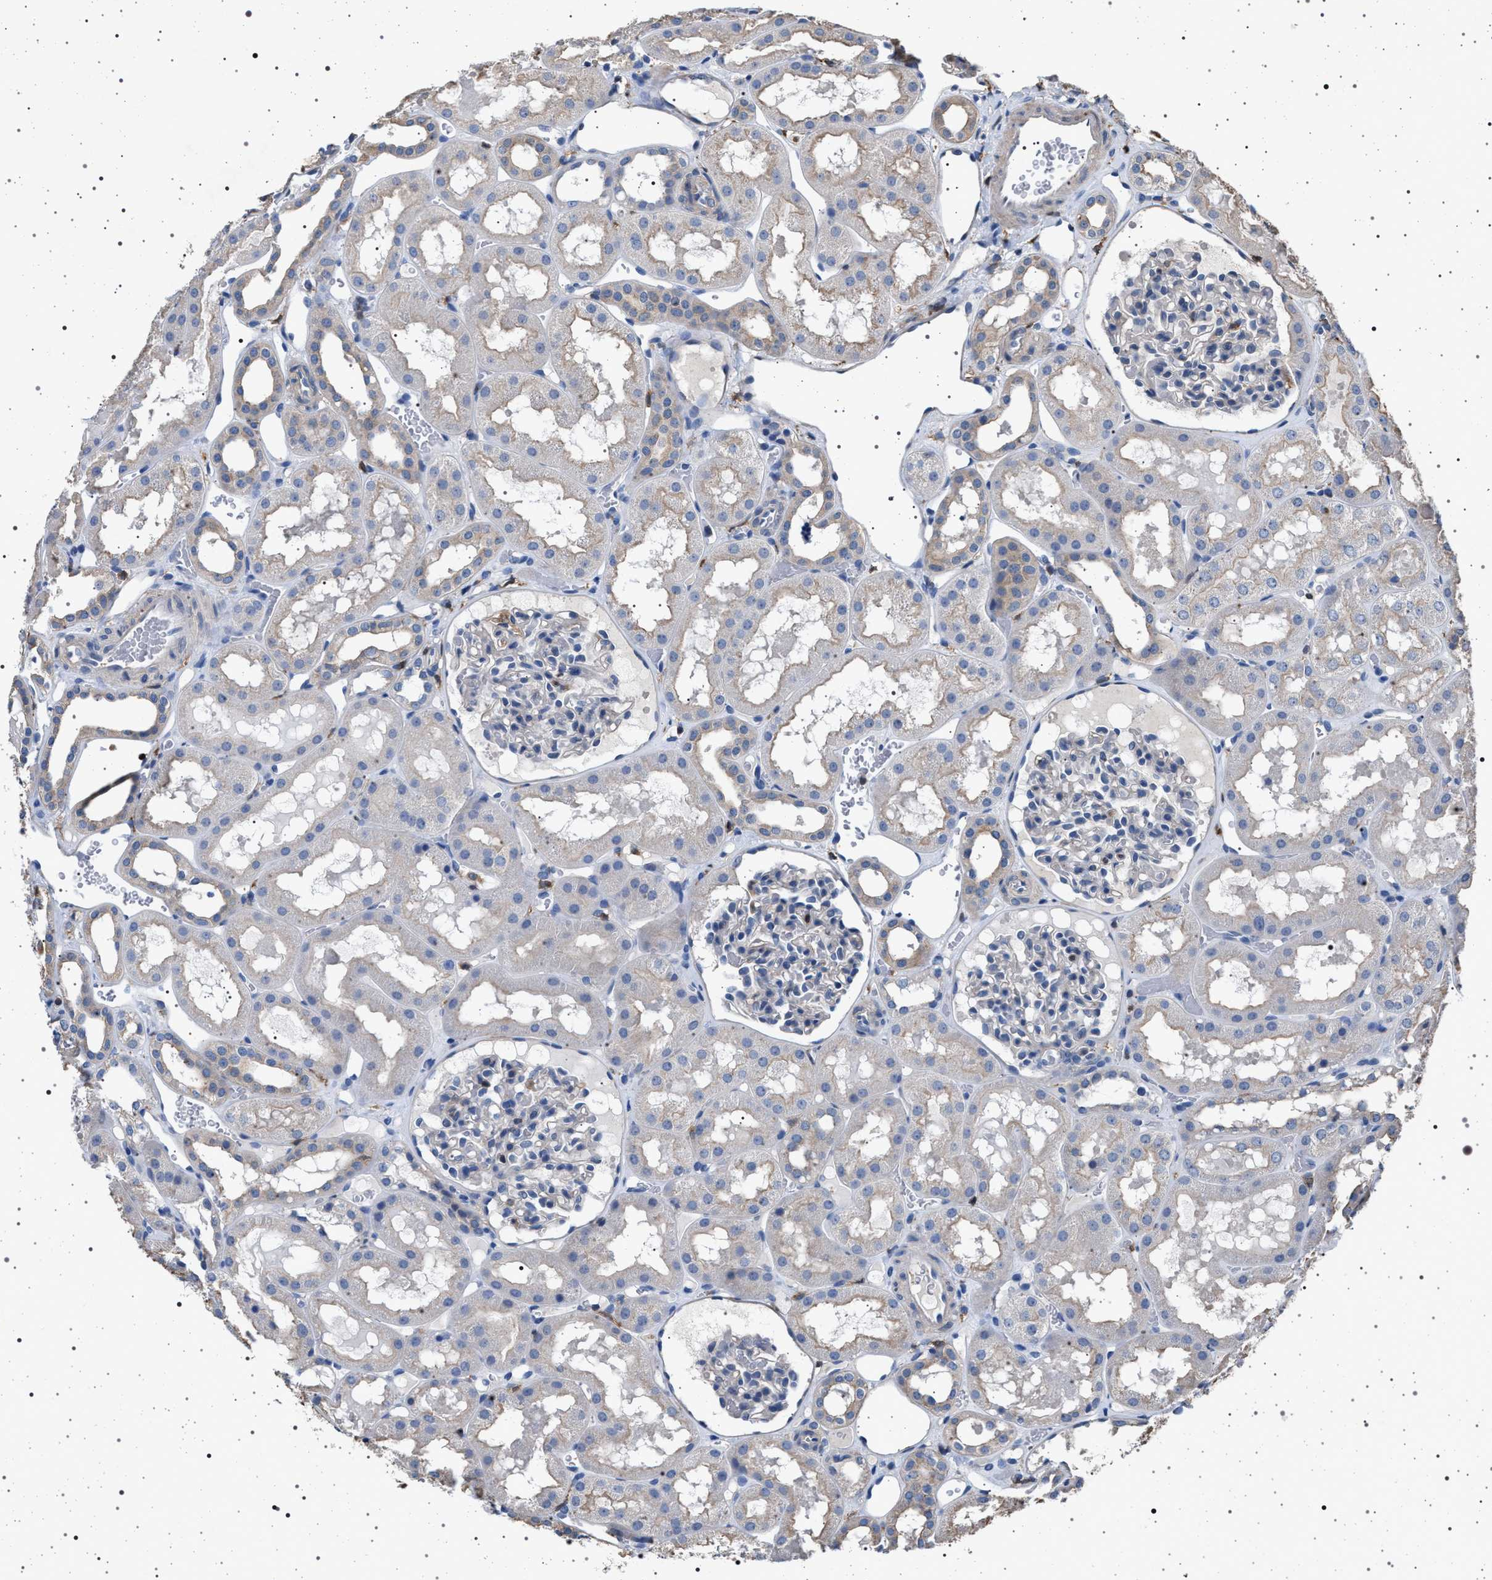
{"staining": {"intensity": "negative", "quantity": "none", "location": "none"}, "tissue": "kidney", "cell_type": "Cells in glomeruli", "image_type": "normal", "snomed": [{"axis": "morphology", "description": "Normal tissue, NOS"}, {"axis": "topography", "description": "Kidney"}, {"axis": "topography", "description": "Urinary bladder"}], "caption": "The photomicrograph reveals no staining of cells in glomeruli in normal kidney. The staining was performed using DAB to visualize the protein expression in brown, while the nuclei were stained in blue with hematoxylin (Magnification: 20x).", "gene": "SMAP2", "patient": {"sex": "male", "age": 16}}